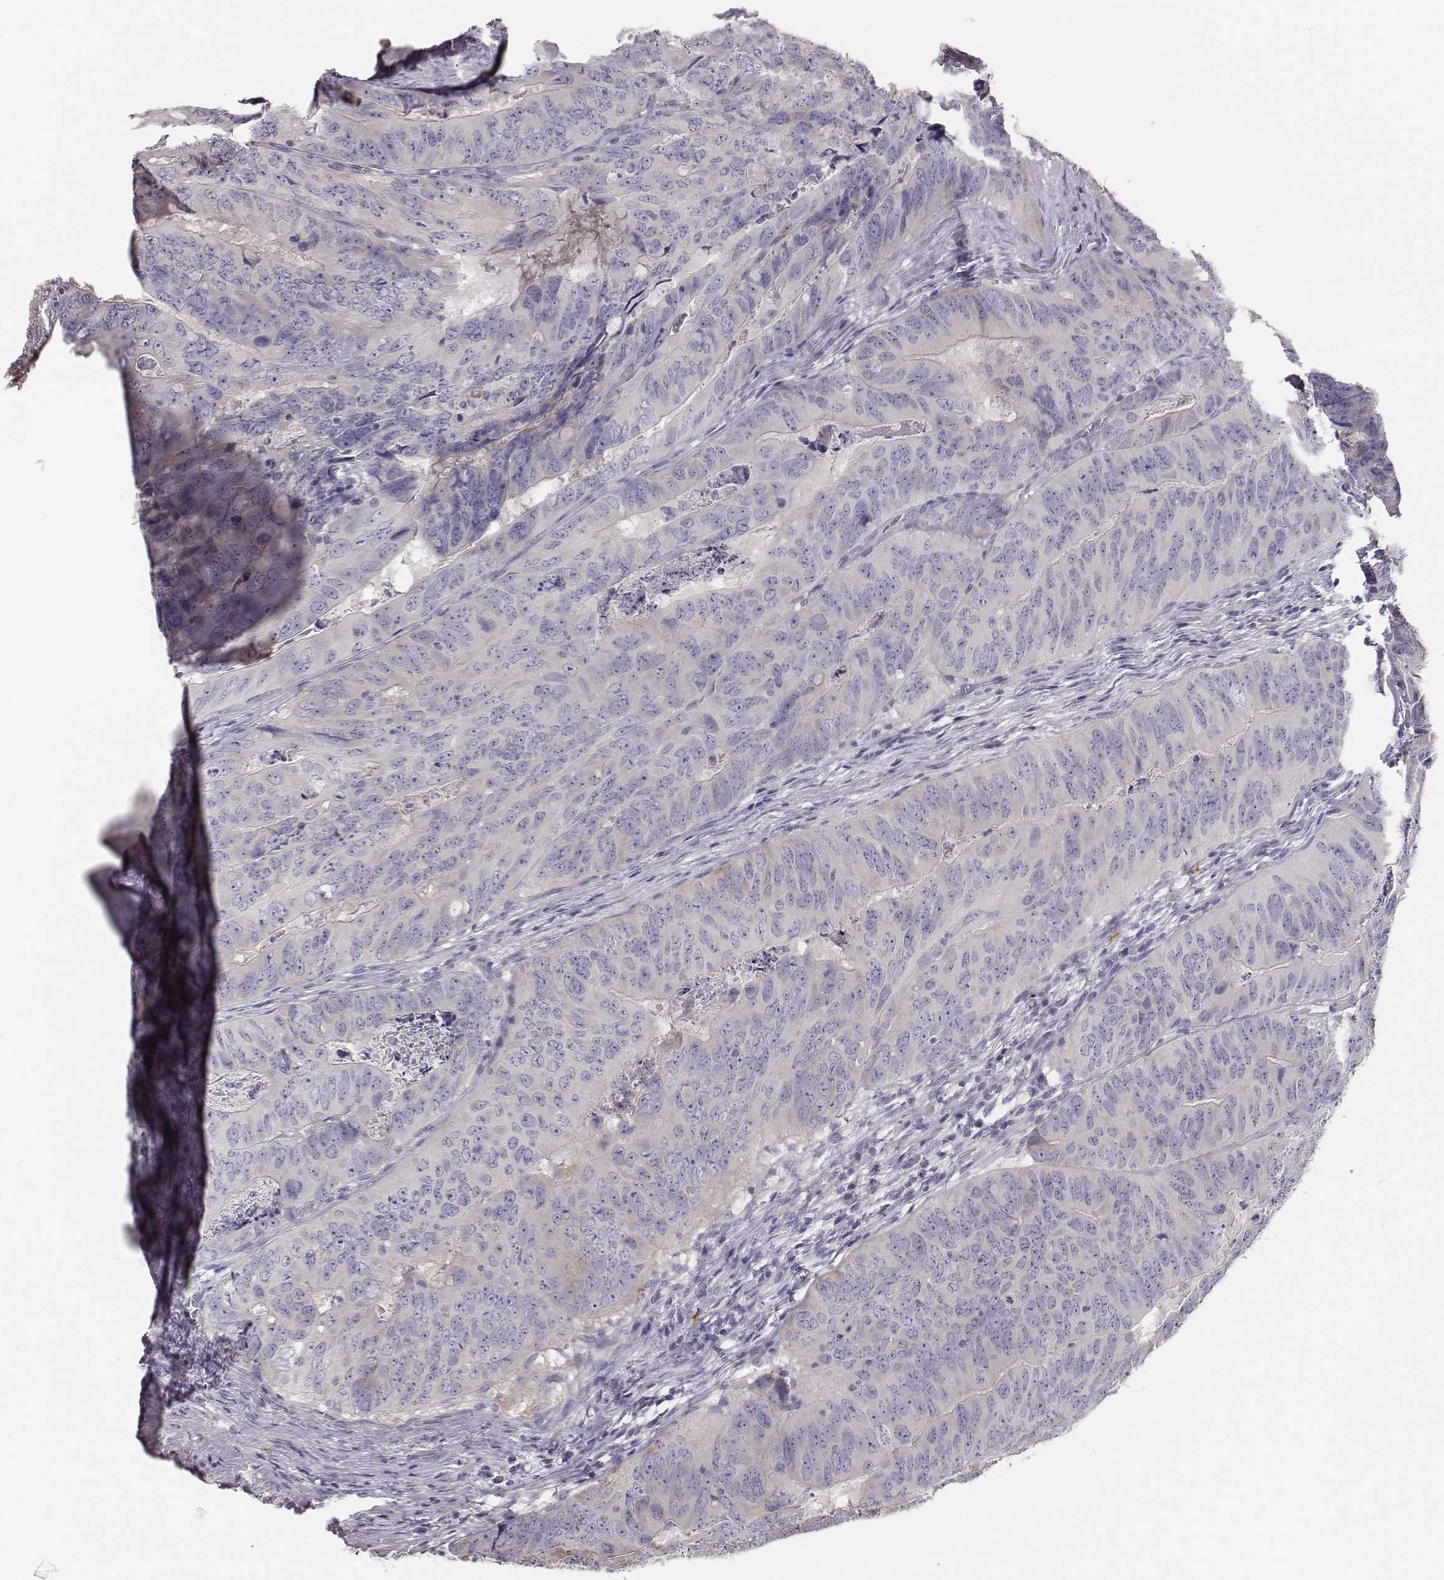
{"staining": {"intensity": "negative", "quantity": "none", "location": "none"}, "tissue": "colorectal cancer", "cell_type": "Tumor cells", "image_type": "cancer", "snomed": [{"axis": "morphology", "description": "Adenocarcinoma, NOS"}, {"axis": "topography", "description": "Colon"}], "caption": "The IHC photomicrograph has no significant positivity in tumor cells of colorectal cancer tissue.", "gene": "P2RY10", "patient": {"sex": "male", "age": 79}}